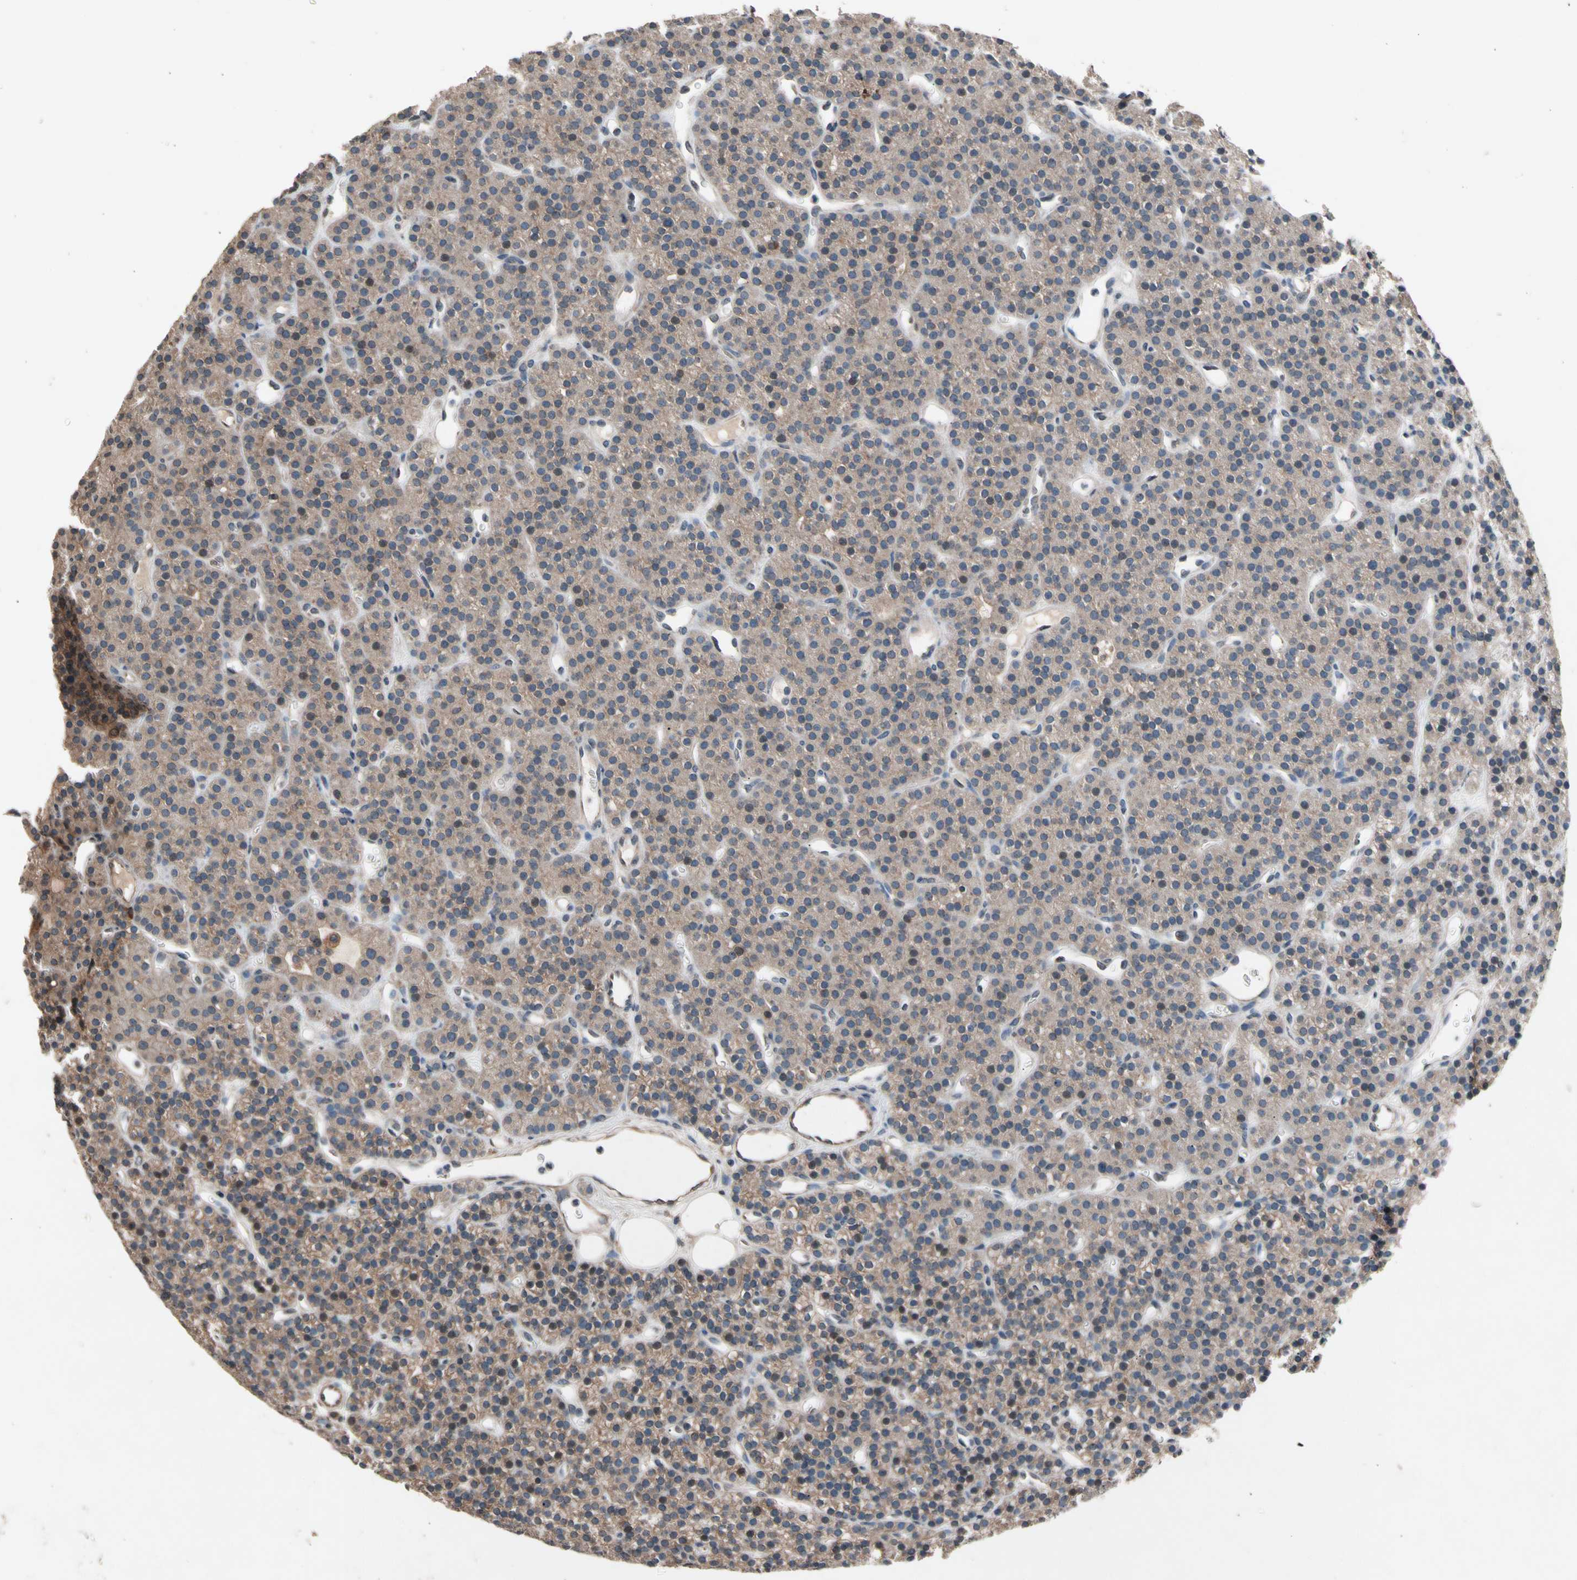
{"staining": {"intensity": "weak", "quantity": ">75%", "location": "cytoplasmic/membranous"}, "tissue": "parathyroid gland", "cell_type": "Glandular cells", "image_type": "normal", "snomed": [{"axis": "morphology", "description": "Normal tissue, NOS"}, {"axis": "morphology", "description": "Hyperplasia, NOS"}, {"axis": "topography", "description": "Parathyroid gland"}], "caption": "Normal parathyroid gland exhibits weak cytoplasmic/membranous expression in approximately >75% of glandular cells The protein is stained brown, and the nuclei are stained in blue (DAB (3,3'-diaminobenzidine) IHC with brightfield microscopy, high magnification)..", "gene": "PRDX4", "patient": {"sex": "male", "age": 44}}